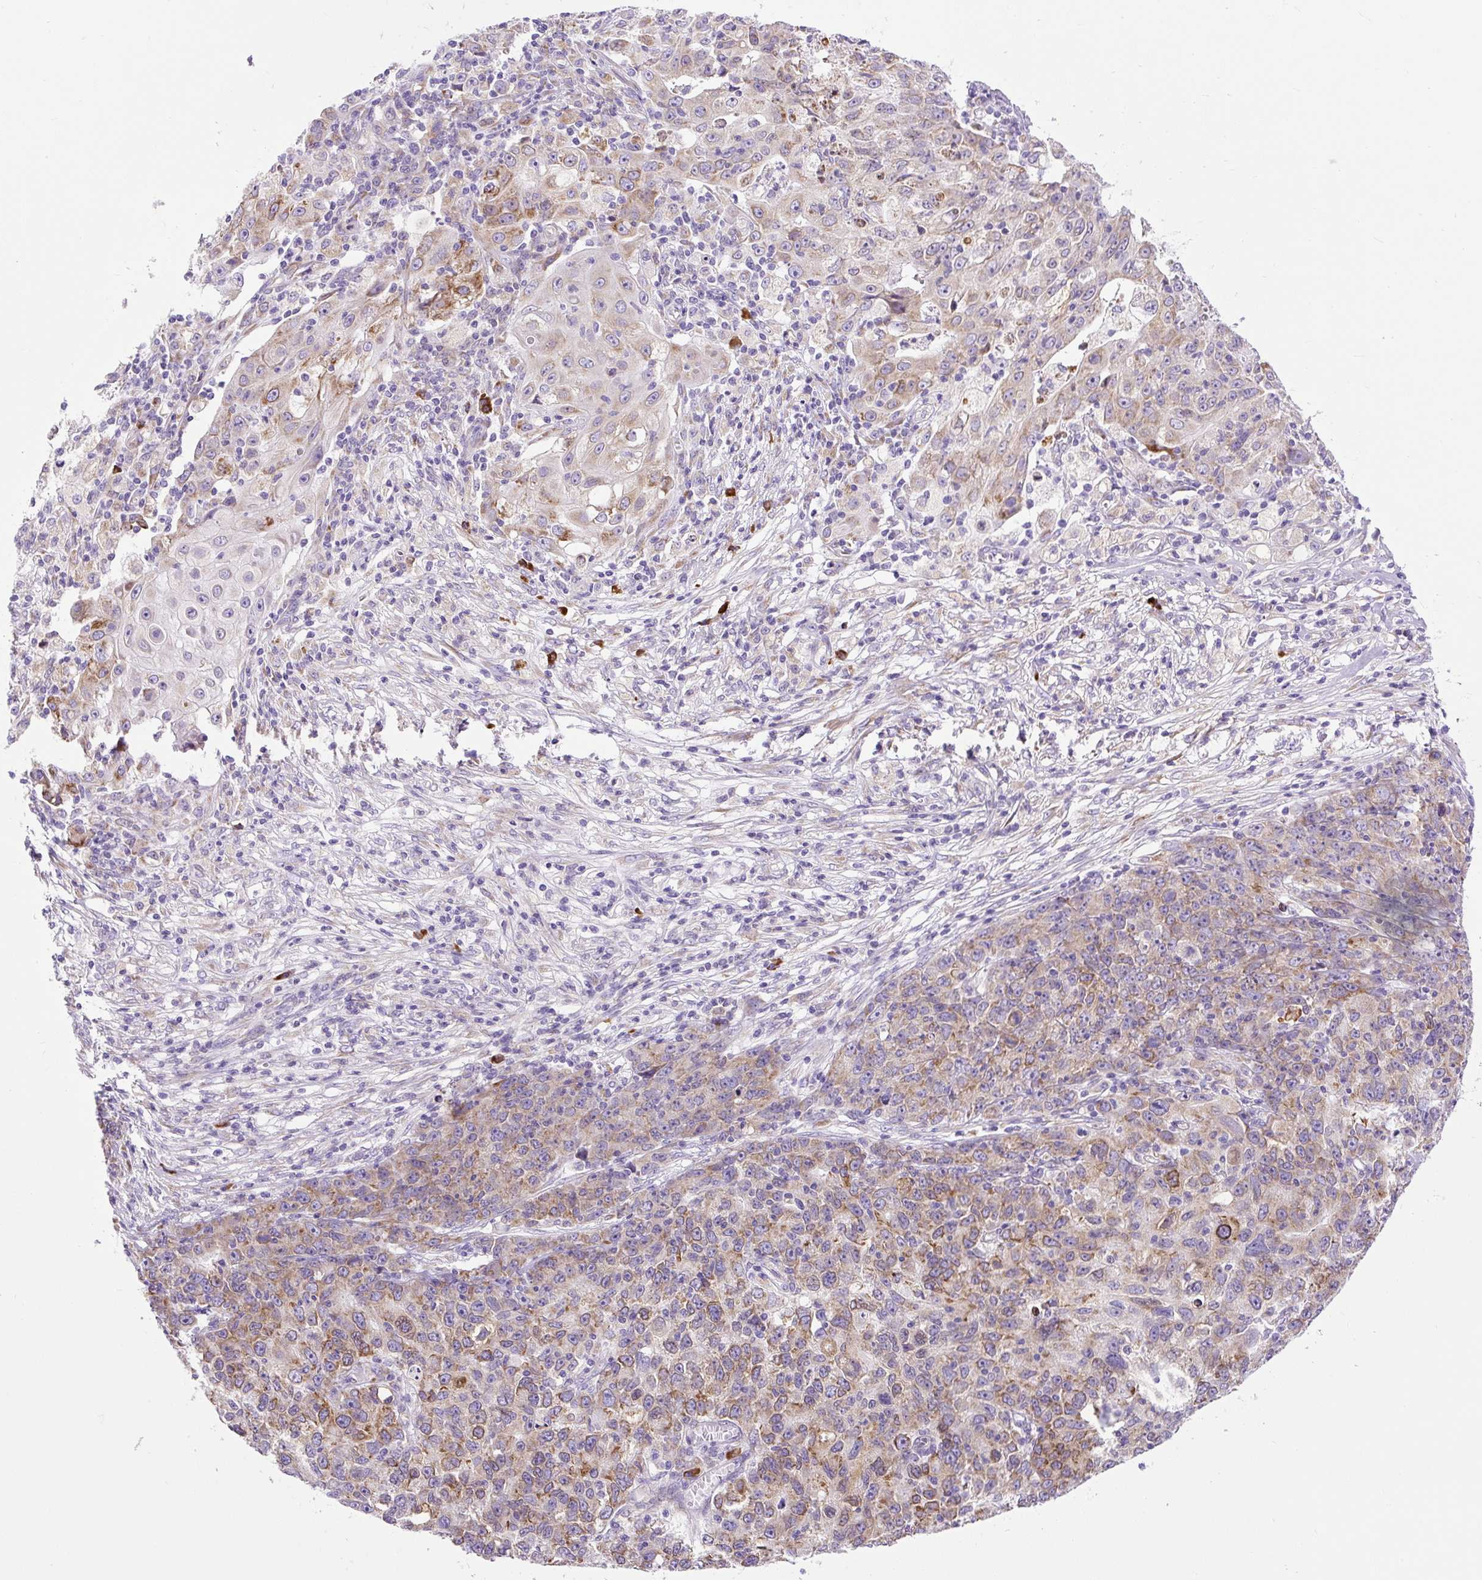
{"staining": {"intensity": "moderate", "quantity": ">75%", "location": "cytoplasmic/membranous"}, "tissue": "ovarian cancer", "cell_type": "Tumor cells", "image_type": "cancer", "snomed": [{"axis": "morphology", "description": "Carcinoma, endometroid"}, {"axis": "topography", "description": "Ovary"}], "caption": "DAB immunohistochemical staining of ovarian cancer displays moderate cytoplasmic/membranous protein staining in about >75% of tumor cells.", "gene": "DDOST", "patient": {"sex": "female", "age": 42}}